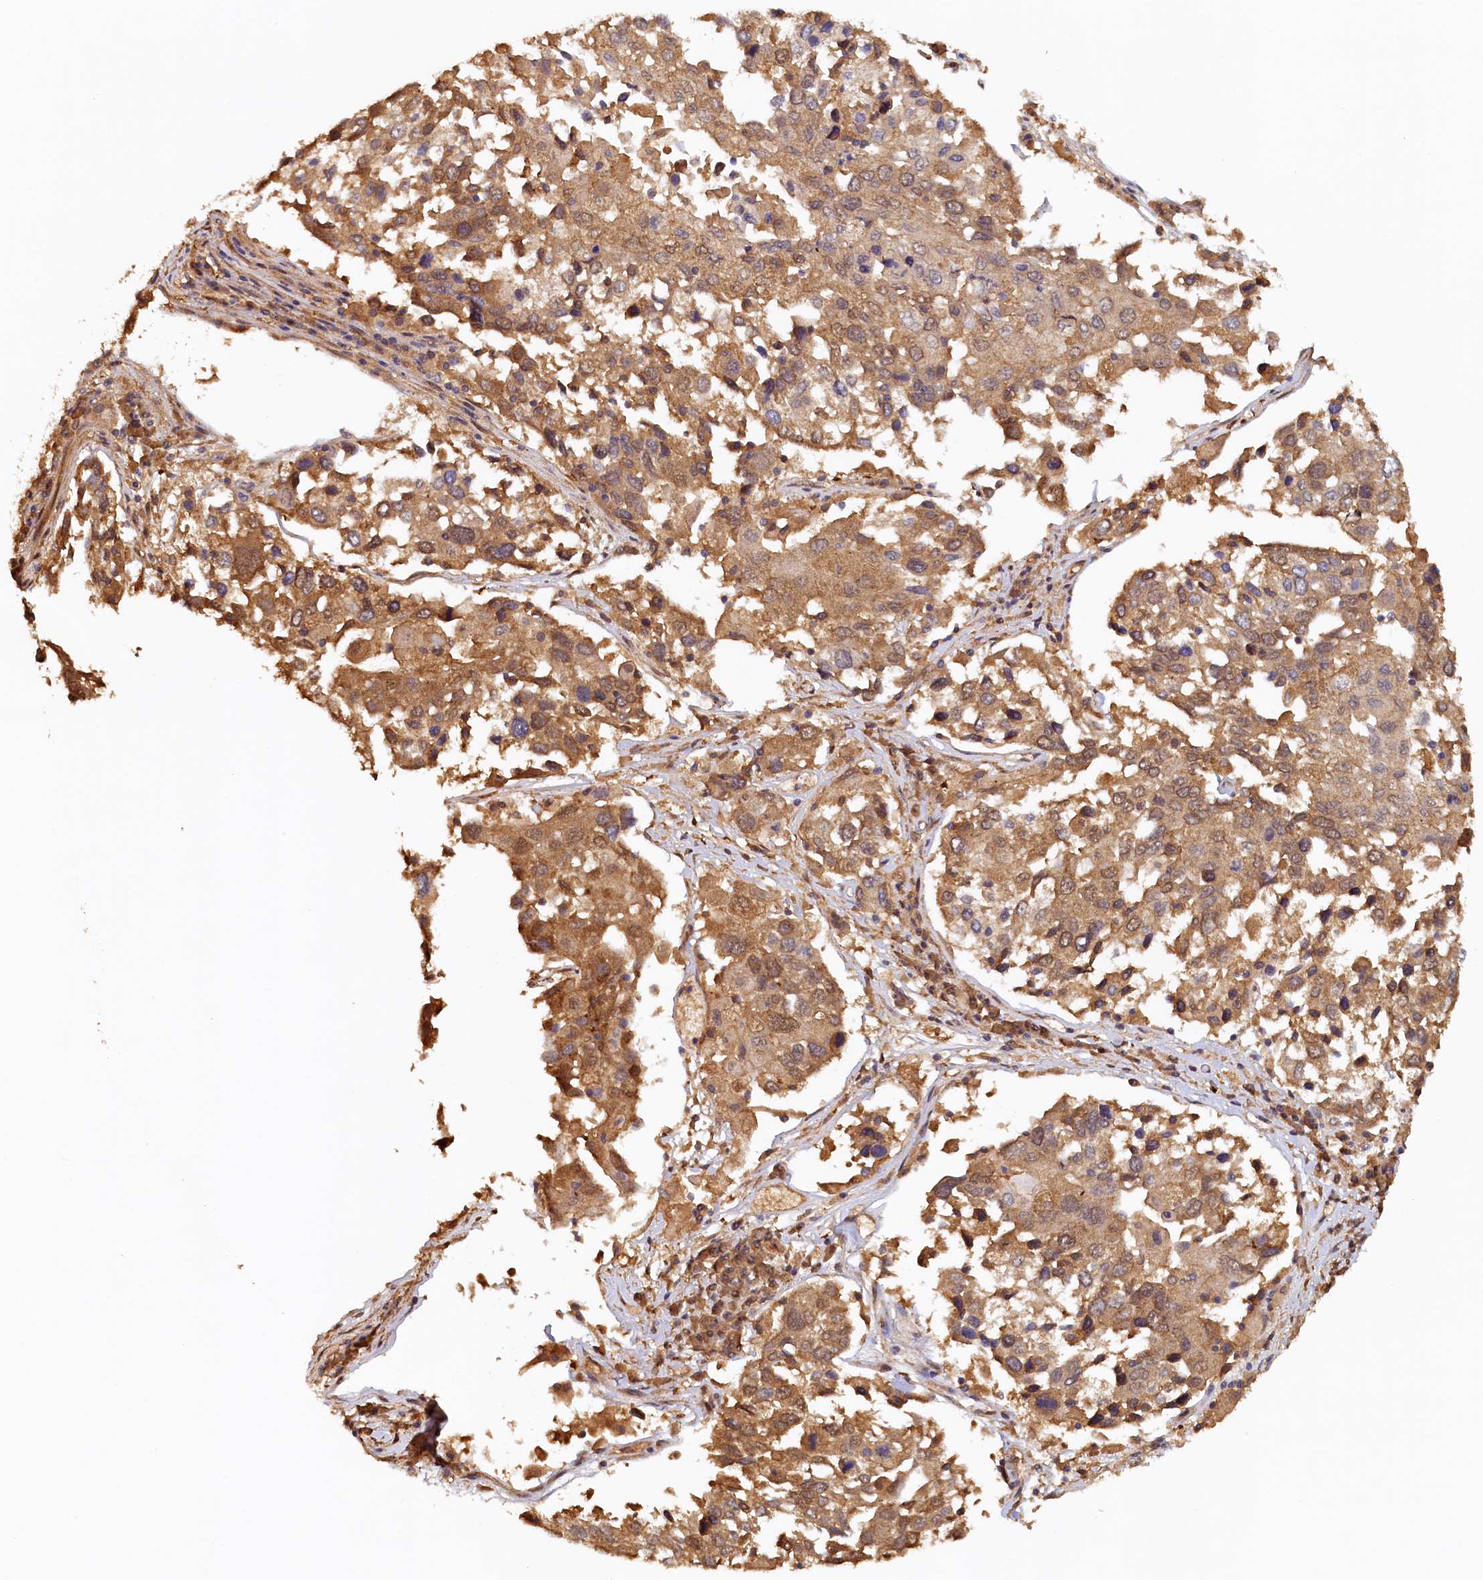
{"staining": {"intensity": "moderate", "quantity": ">75%", "location": "cytoplasmic/membranous,nuclear"}, "tissue": "lung cancer", "cell_type": "Tumor cells", "image_type": "cancer", "snomed": [{"axis": "morphology", "description": "Squamous cell carcinoma, NOS"}, {"axis": "topography", "description": "Lung"}], "caption": "Protein analysis of squamous cell carcinoma (lung) tissue exhibits moderate cytoplasmic/membranous and nuclear positivity in about >75% of tumor cells.", "gene": "UBL7", "patient": {"sex": "male", "age": 65}}